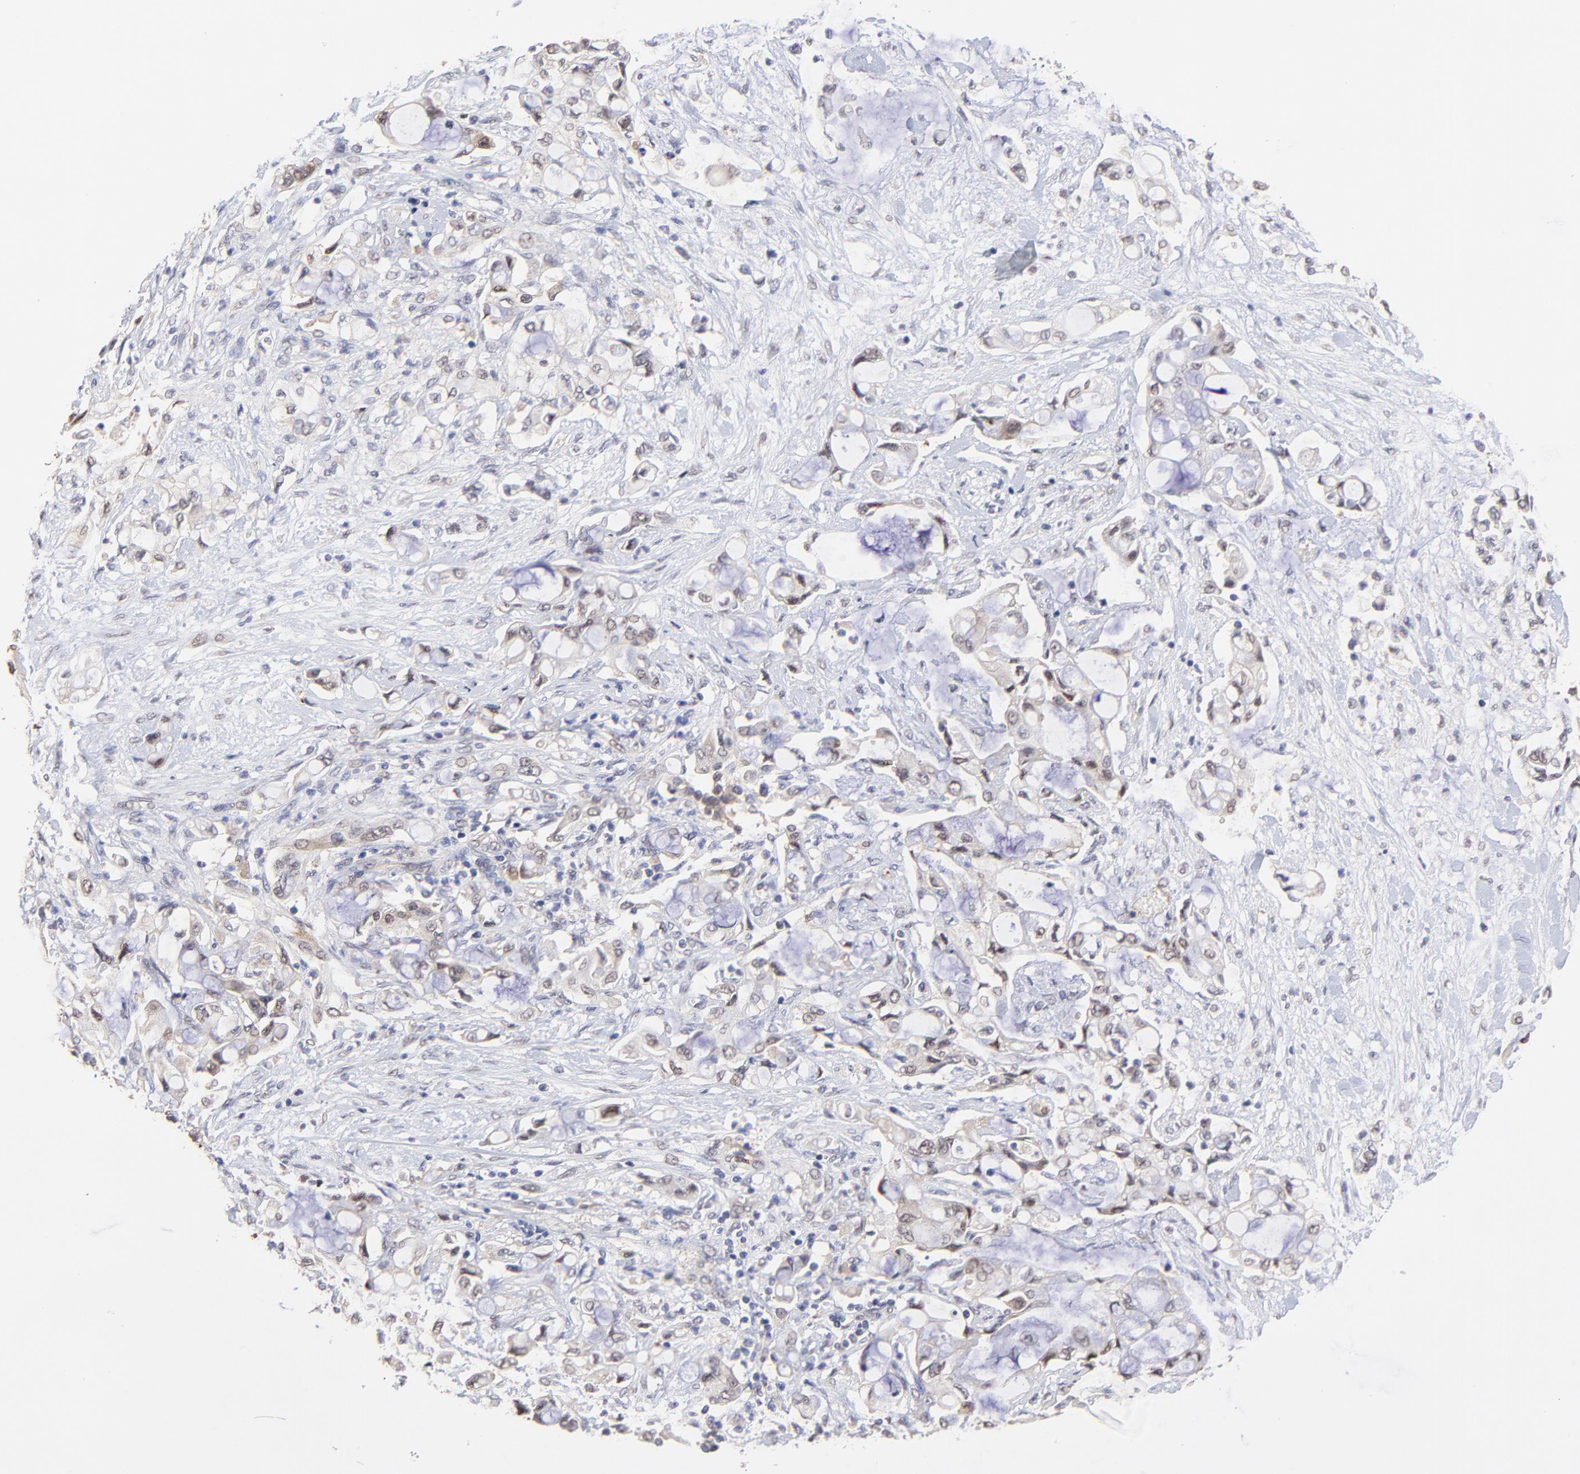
{"staining": {"intensity": "weak", "quantity": "25%-75%", "location": "nuclear"}, "tissue": "pancreatic cancer", "cell_type": "Tumor cells", "image_type": "cancer", "snomed": [{"axis": "morphology", "description": "Adenocarcinoma, NOS"}, {"axis": "topography", "description": "Pancreas"}], "caption": "An IHC histopathology image of neoplastic tissue is shown. Protein staining in brown highlights weak nuclear positivity in pancreatic cancer (adenocarcinoma) within tumor cells.", "gene": "PSMD14", "patient": {"sex": "female", "age": 70}}